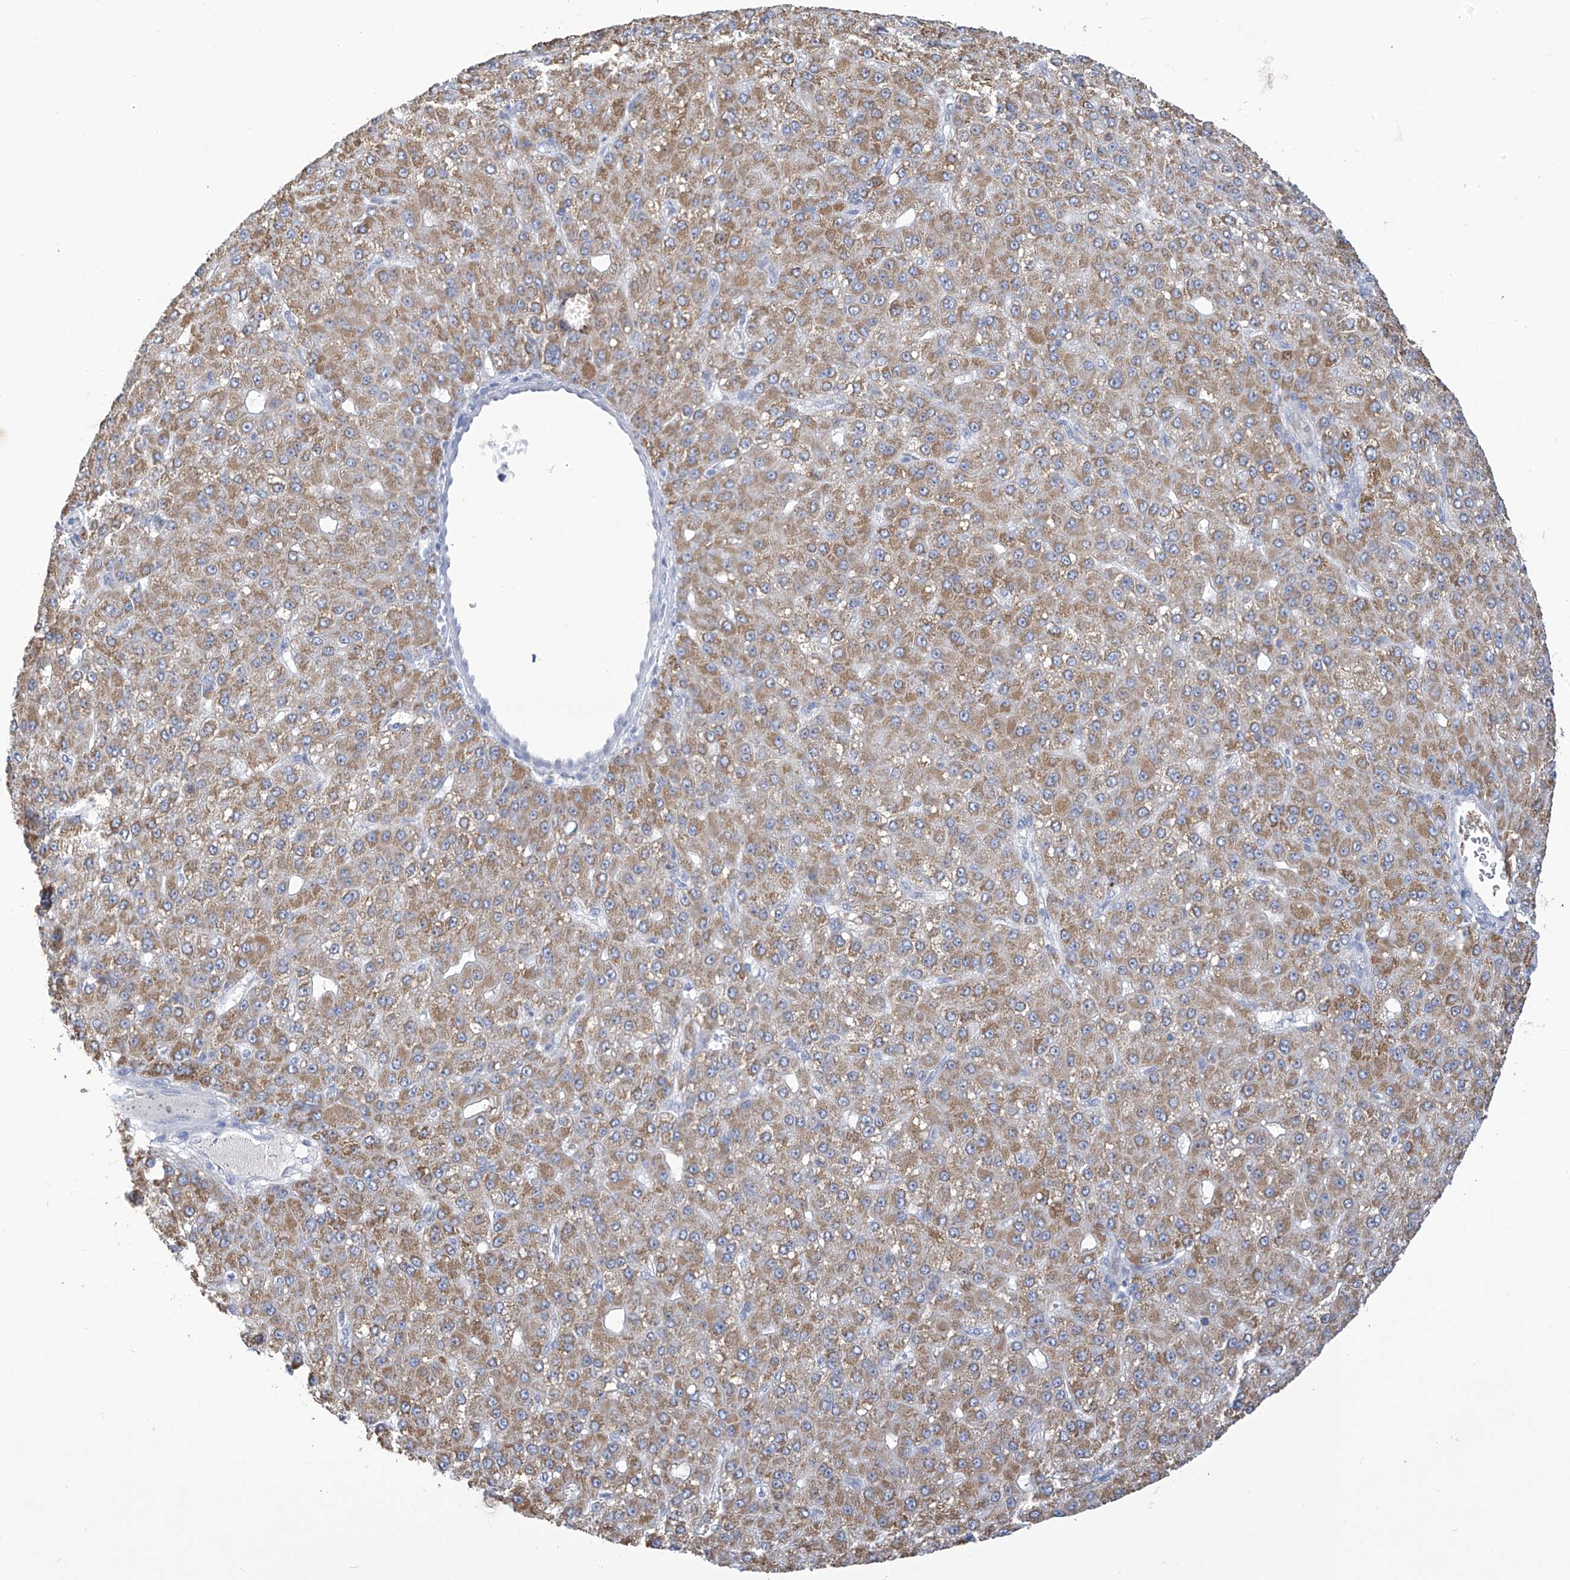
{"staining": {"intensity": "moderate", "quantity": ">75%", "location": "cytoplasmic/membranous"}, "tissue": "liver cancer", "cell_type": "Tumor cells", "image_type": "cancer", "snomed": [{"axis": "morphology", "description": "Carcinoma, Hepatocellular, NOS"}, {"axis": "topography", "description": "Liver"}], "caption": "The histopathology image reveals immunohistochemical staining of hepatocellular carcinoma (liver). There is moderate cytoplasmic/membranous positivity is identified in about >75% of tumor cells.", "gene": "IBA57", "patient": {"sex": "male", "age": 67}}